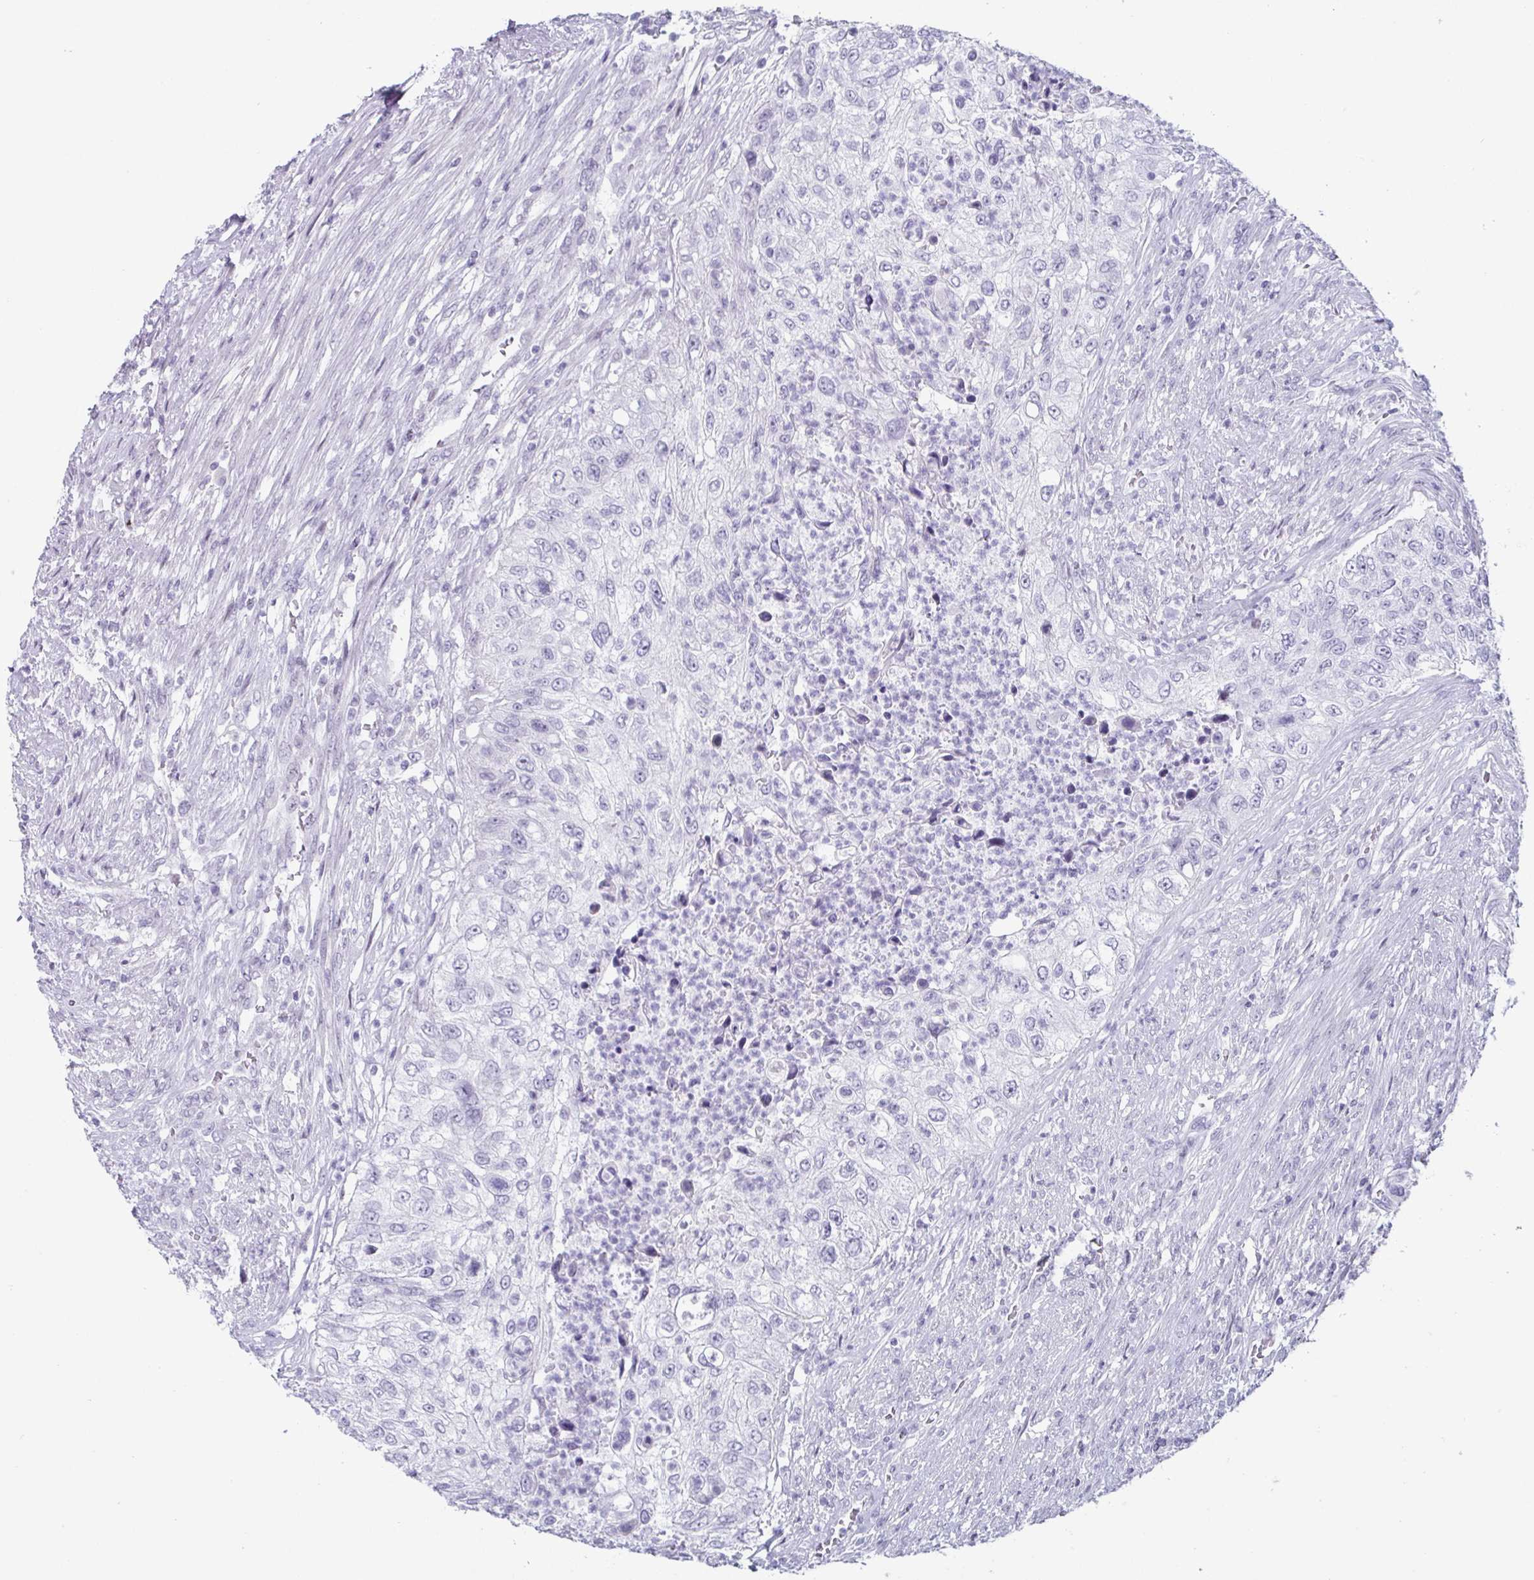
{"staining": {"intensity": "negative", "quantity": "none", "location": "none"}, "tissue": "urothelial cancer", "cell_type": "Tumor cells", "image_type": "cancer", "snomed": [{"axis": "morphology", "description": "Urothelial carcinoma, High grade"}, {"axis": "topography", "description": "Urinary bladder"}], "caption": "A micrograph of human urothelial cancer is negative for staining in tumor cells.", "gene": "VSIG10L", "patient": {"sex": "female", "age": 60}}